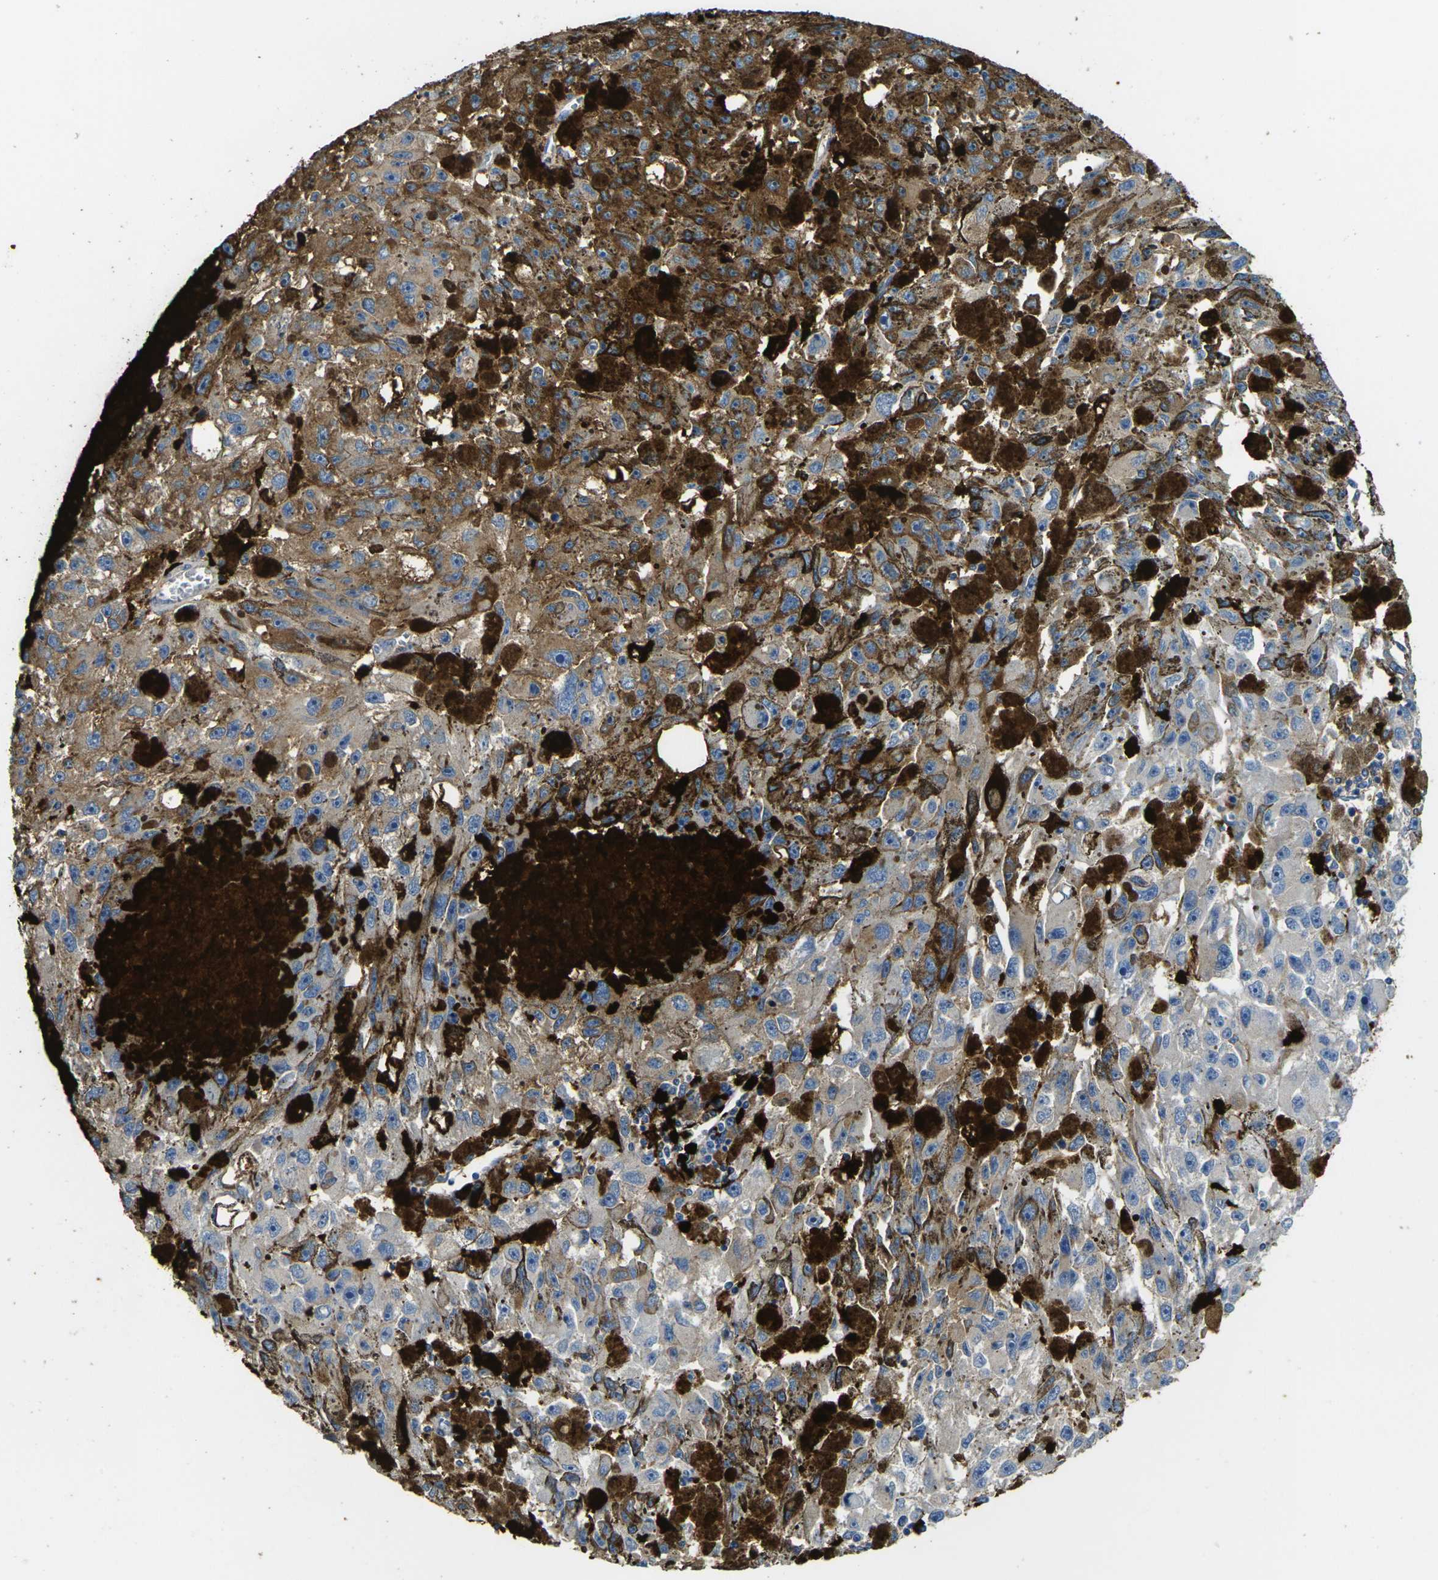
{"staining": {"intensity": "moderate", "quantity": "25%-75%", "location": "cytoplasmic/membranous"}, "tissue": "melanoma", "cell_type": "Tumor cells", "image_type": "cancer", "snomed": [{"axis": "morphology", "description": "Malignant melanoma in situ"}, {"axis": "morphology", "description": "Malignant melanoma, NOS"}, {"axis": "topography", "description": "Skin"}], "caption": "Approximately 25%-75% of tumor cells in human malignant melanoma display moderate cytoplasmic/membranous protein staining as visualized by brown immunohistochemical staining.", "gene": "S100A9", "patient": {"sex": "female", "age": 88}}